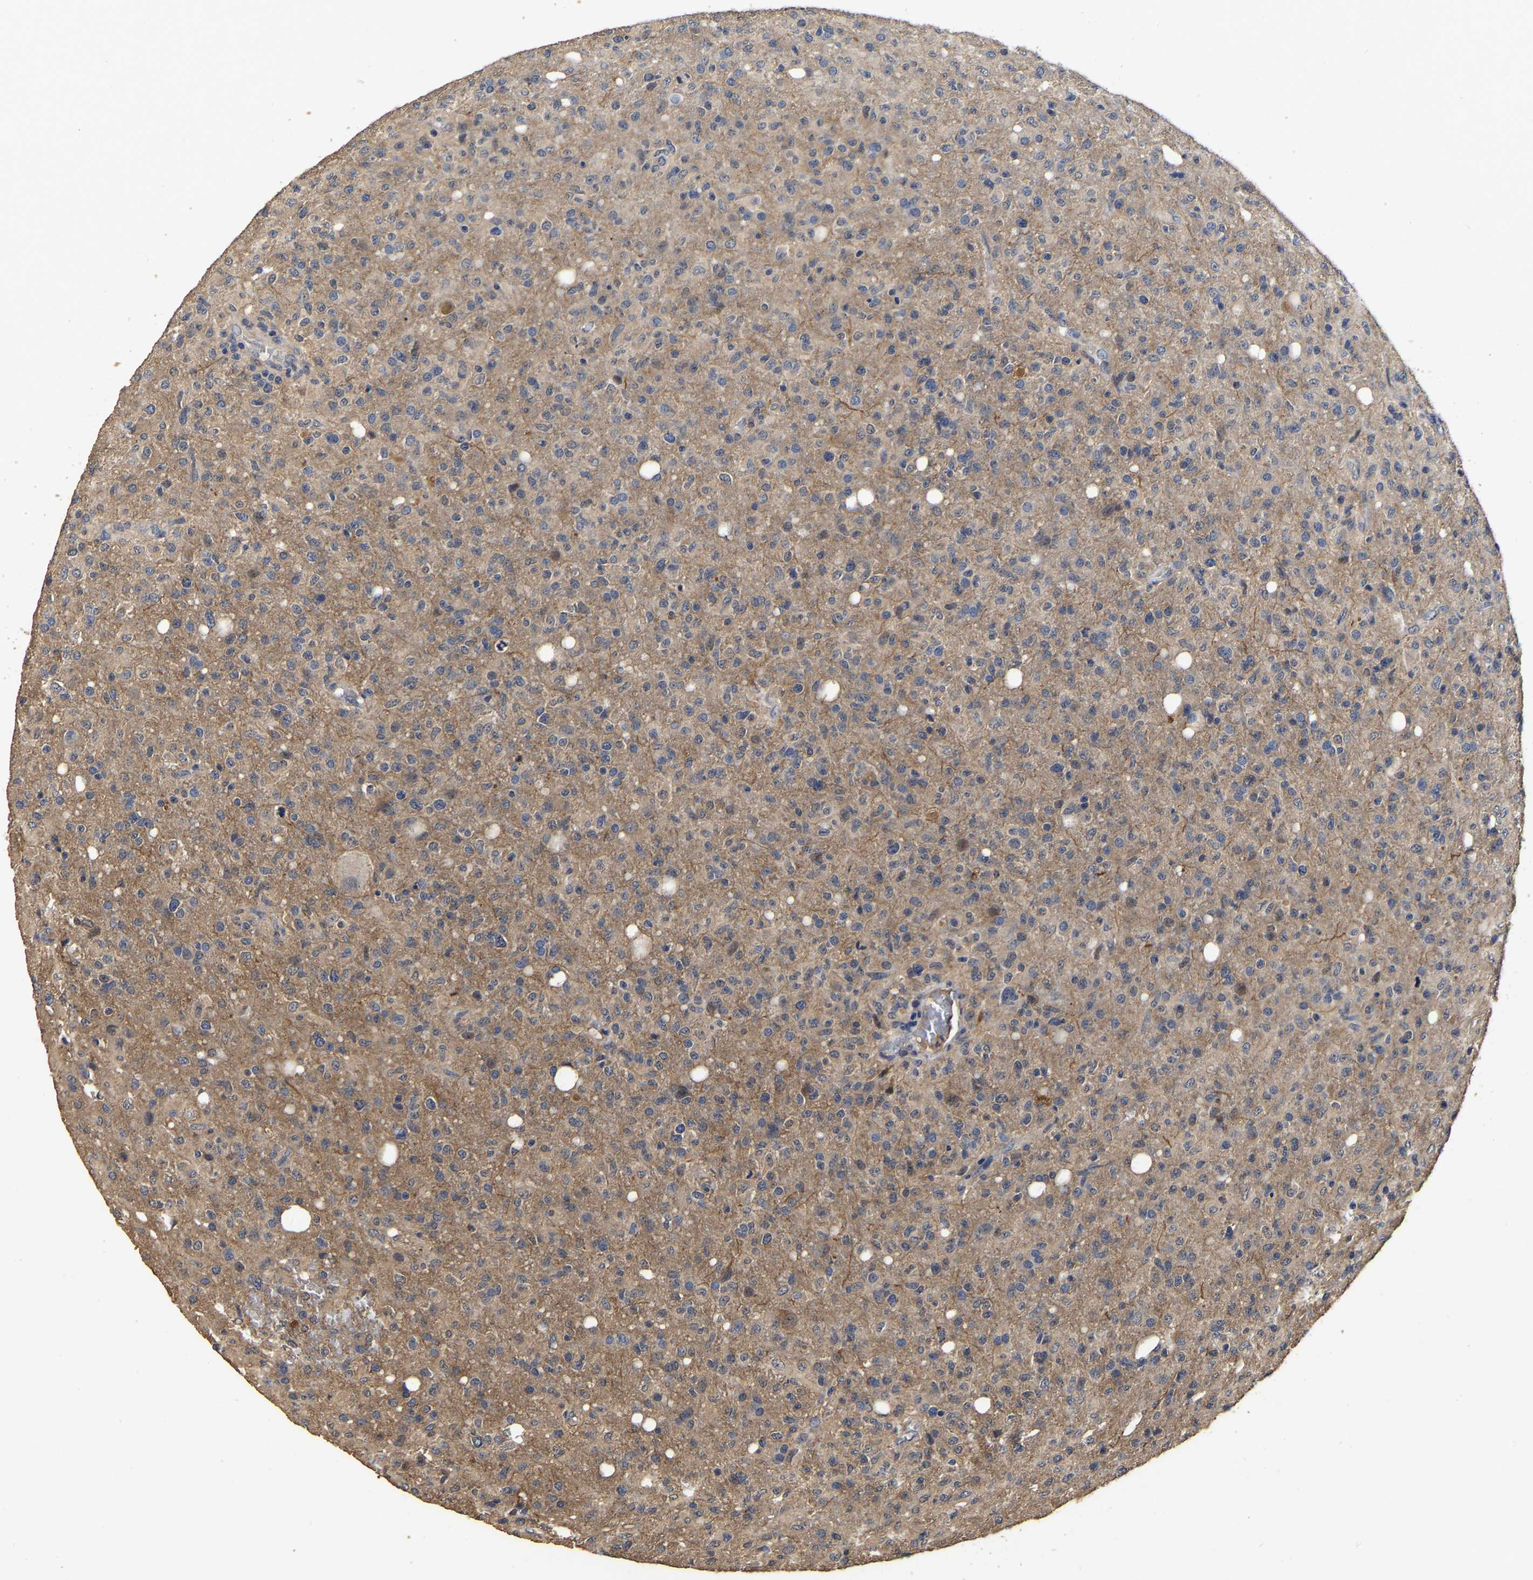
{"staining": {"intensity": "moderate", "quantity": ">75%", "location": "cytoplasmic/membranous"}, "tissue": "glioma", "cell_type": "Tumor cells", "image_type": "cancer", "snomed": [{"axis": "morphology", "description": "Glioma, malignant, High grade"}, {"axis": "topography", "description": "Brain"}], "caption": "Tumor cells display medium levels of moderate cytoplasmic/membranous positivity in approximately >75% of cells in glioma. (Stains: DAB in brown, nuclei in blue, Microscopy: brightfield microscopy at high magnification).", "gene": "STK32C", "patient": {"sex": "female", "age": 57}}